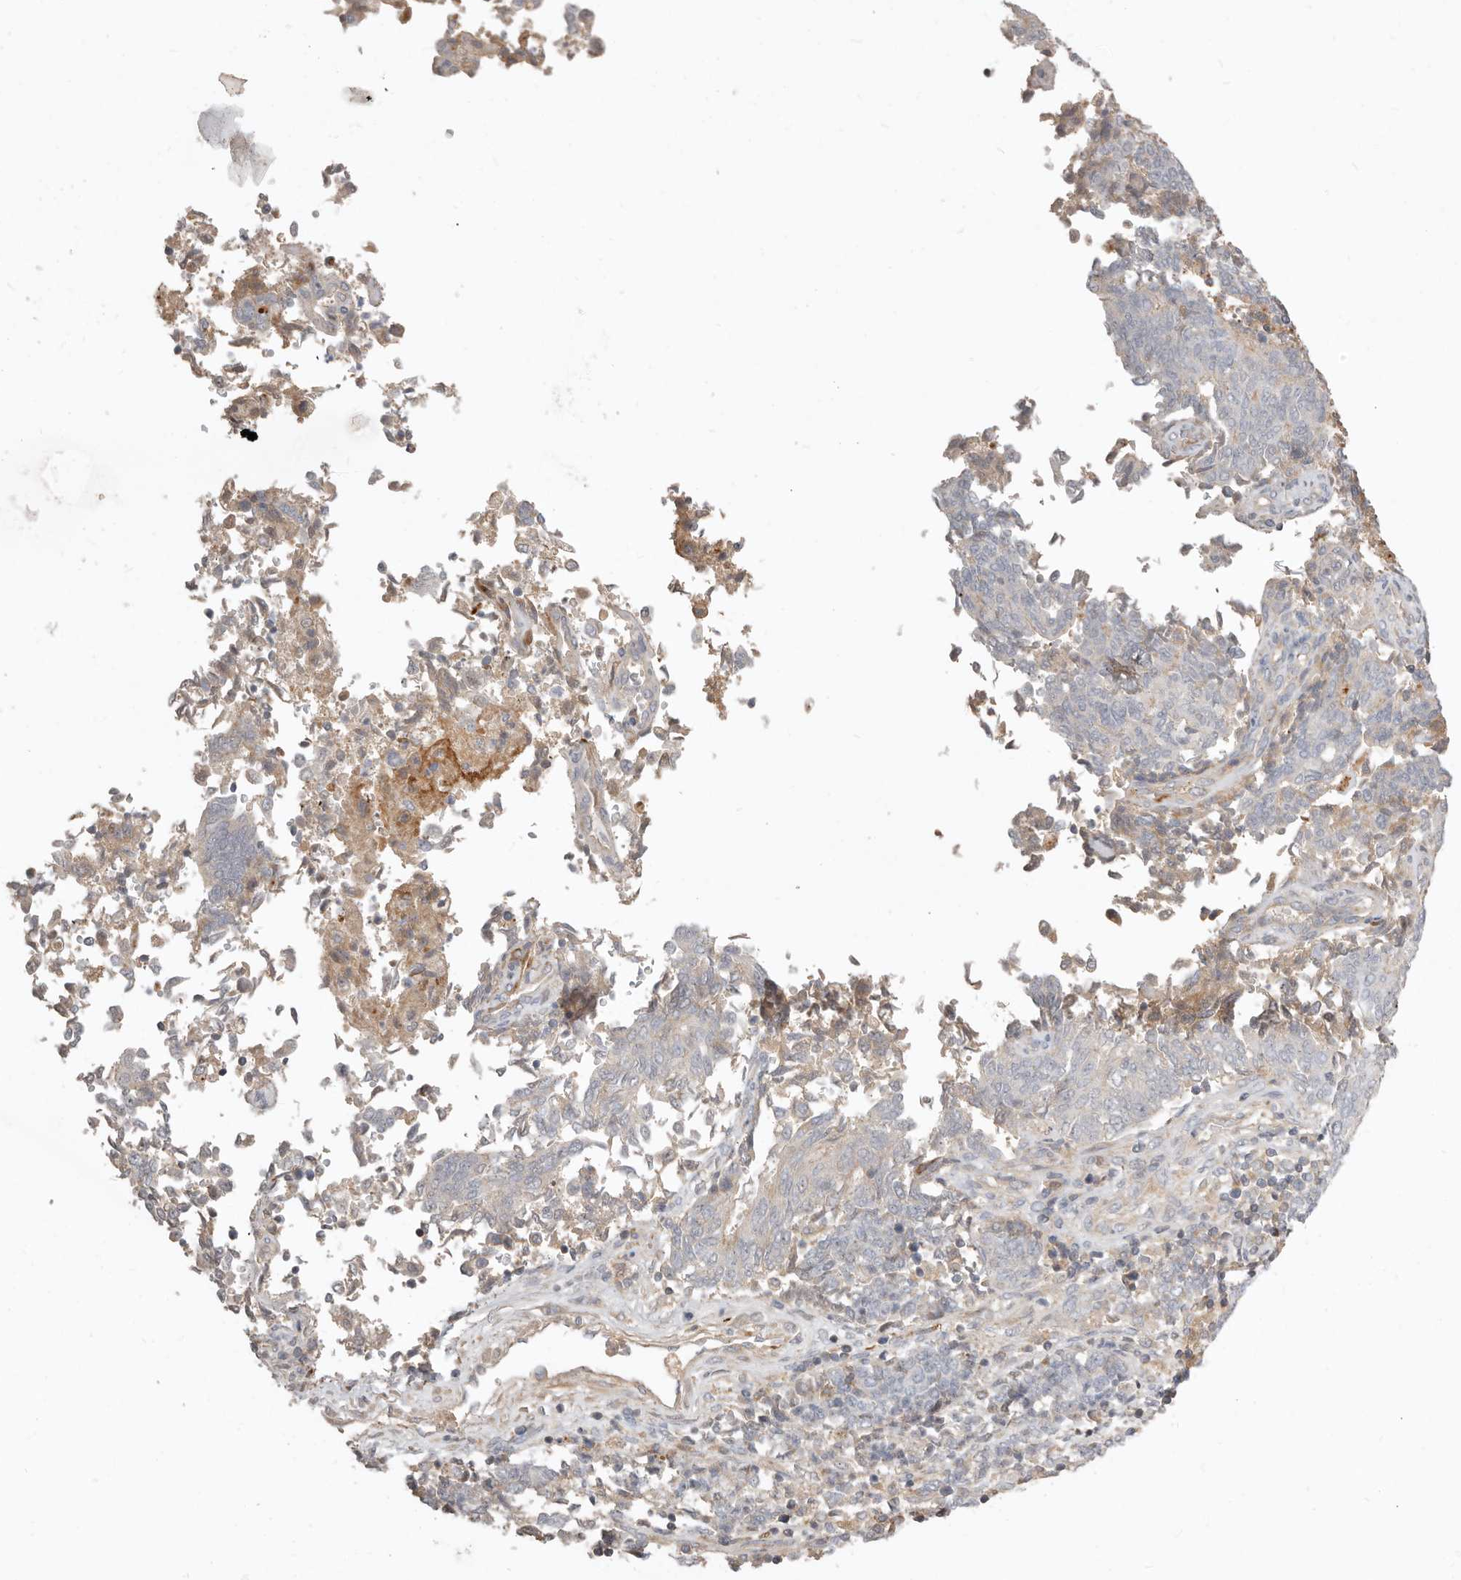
{"staining": {"intensity": "negative", "quantity": "none", "location": "none"}, "tissue": "endometrial cancer", "cell_type": "Tumor cells", "image_type": "cancer", "snomed": [{"axis": "morphology", "description": "Adenocarcinoma, NOS"}, {"axis": "topography", "description": "Endometrium"}], "caption": "High magnification brightfield microscopy of endometrial cancer stained with DAB (brown) and counterstained with hematoxylin (blue): tumor cells show no significant expression.", "gene": "MTFR2", "patient": {"sex": "female", "age": 80}}